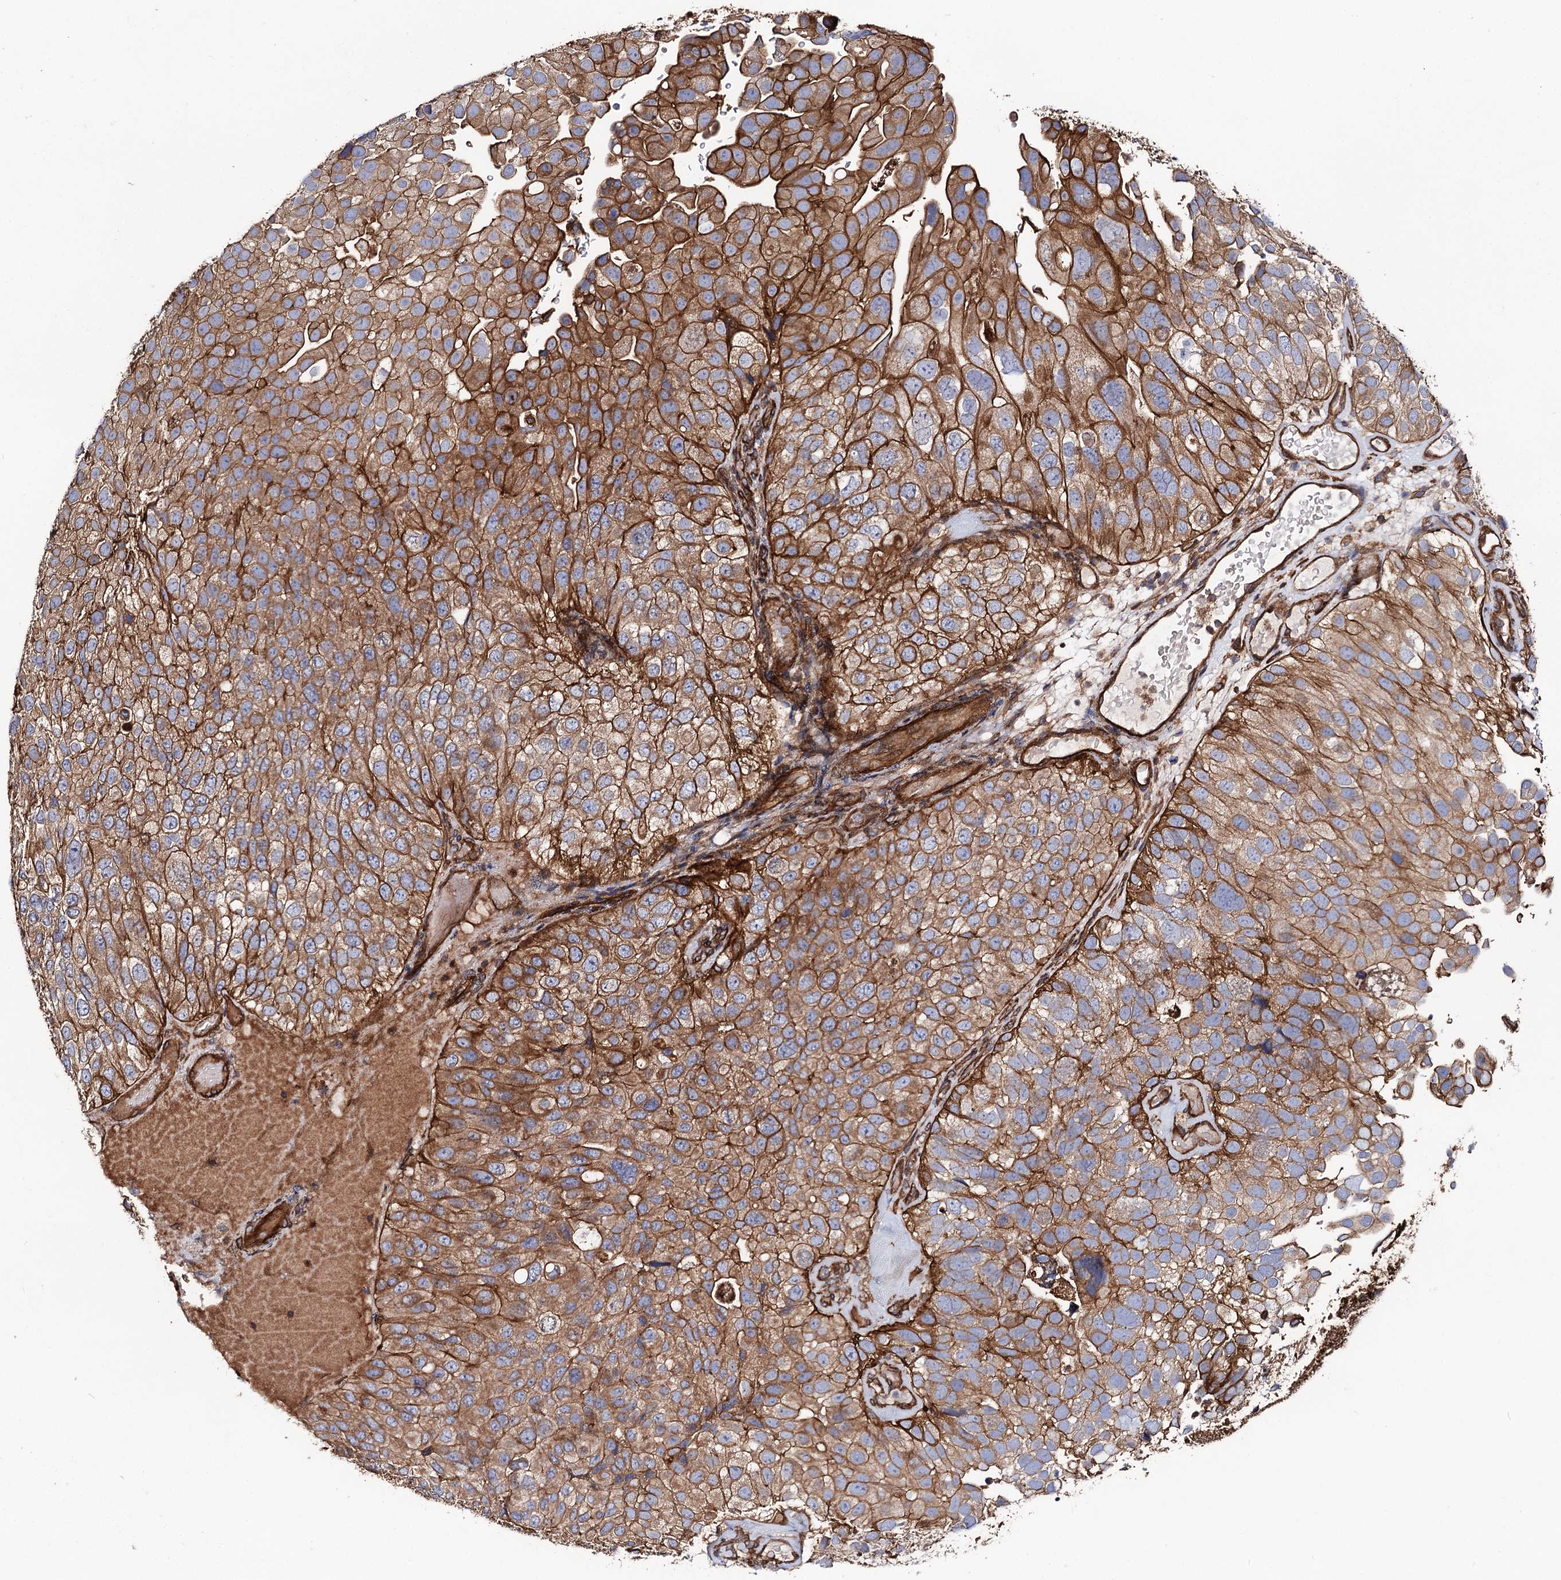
{"staining": {"intensity": "strong", "quantity": ">75%", "location": "cytoplasmic/membranous"}, "tissue": "urothelial cancer", "cell_type": "Tumor cells", "image_type": "cancer", "snomed": [{"axis": "morphology", "description": "Urothelial carcinoma, Low grade"}, {"axis": "topography", "description": "Urinary bladder"}], "caption": "Brown immunohistochemical staining in human urothelial cancer exhibits strong cytoplasmic/membranous staining in approximately >75% of tumor cells. Immunohistochemistry (ihc) stains the protein in brown and the nuclei are stained blue.", "gene": "CIP2A", "patient": {"sex": "male", "age": 78}}